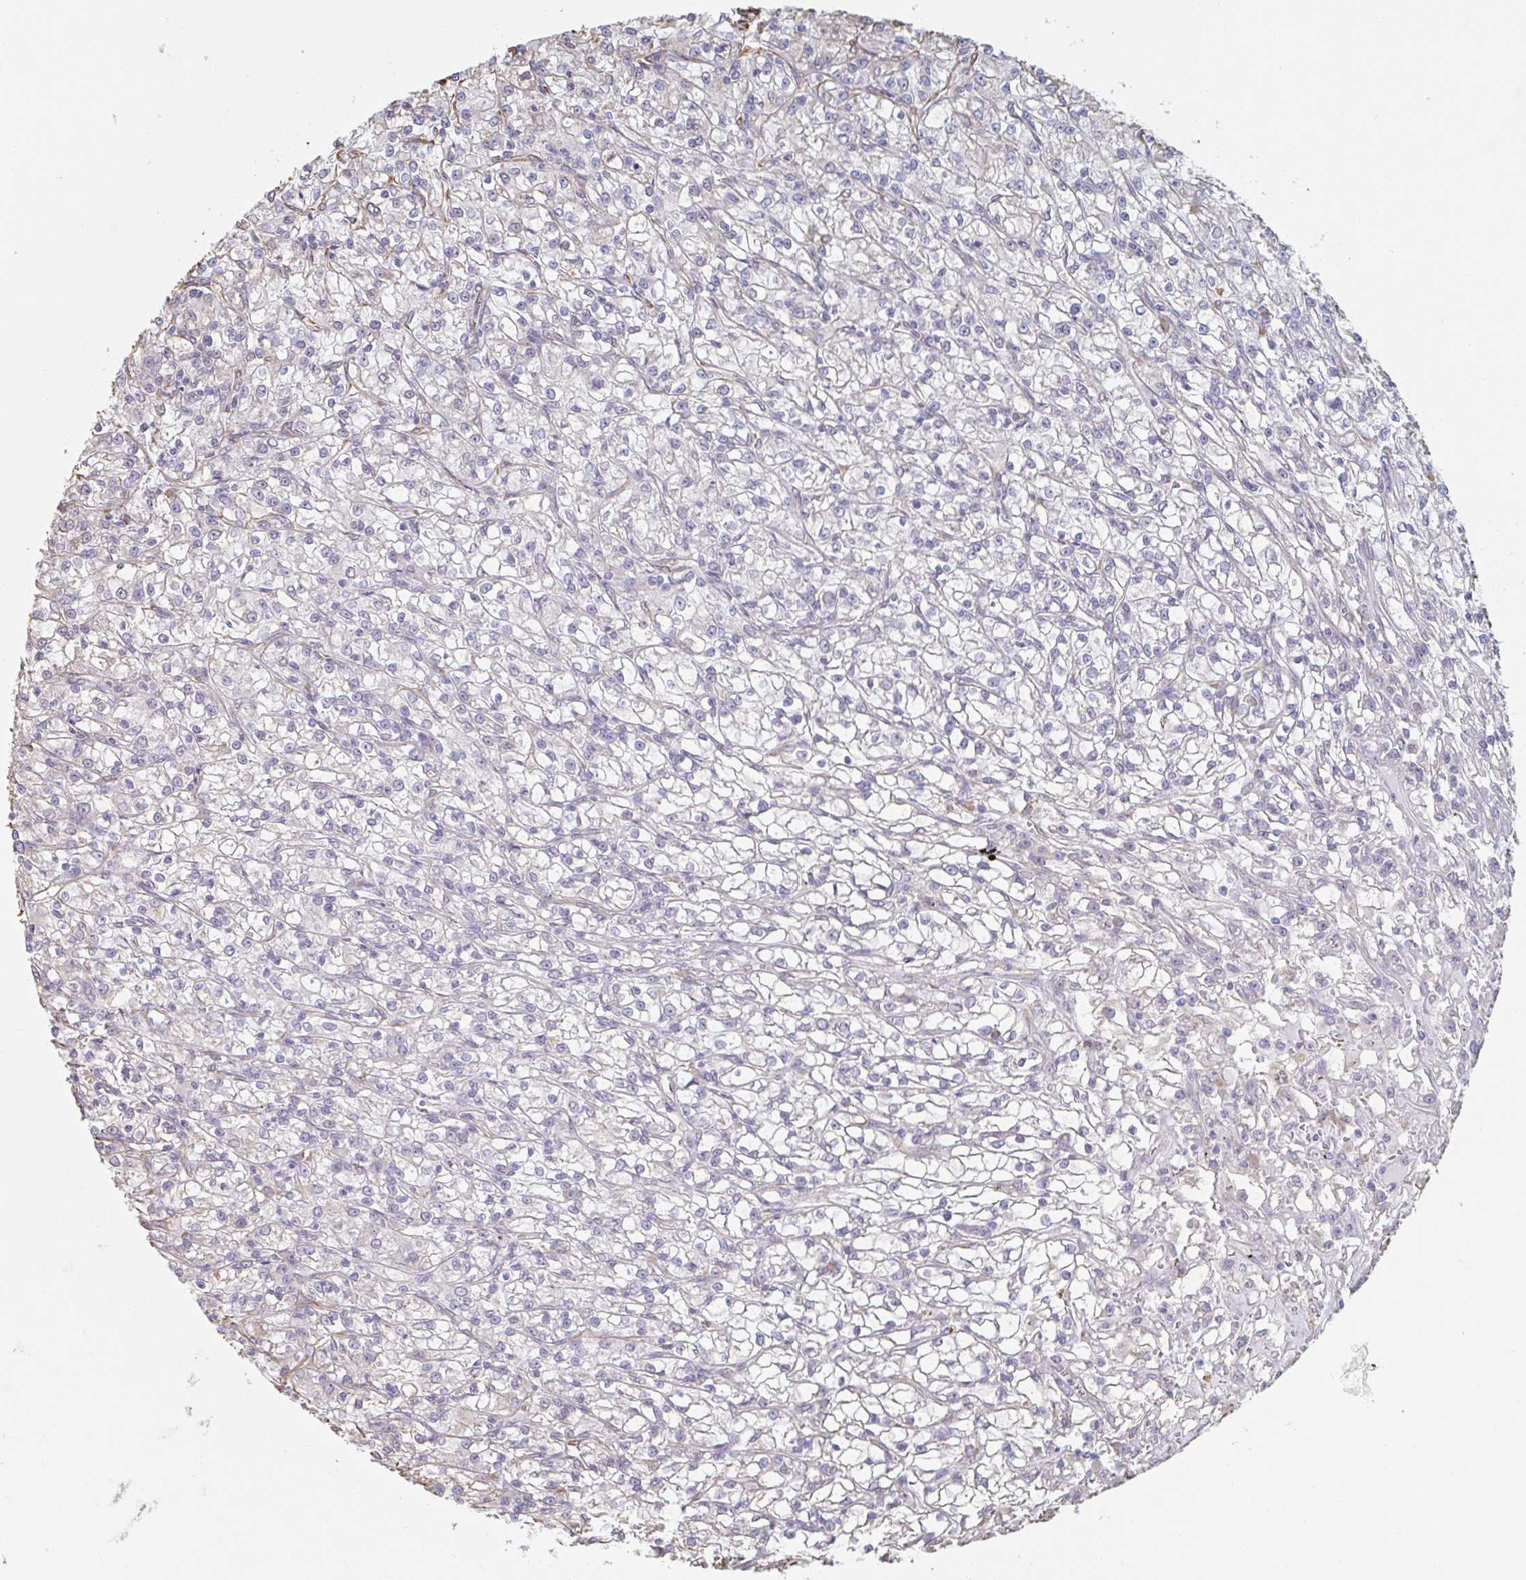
{"staining": {"intensity": "negative", "quantity": "none", "location": "none"}, "tissue": "renal cancer", "cell_type": "Tumor cells", "image_type": "cancer", "snomed": [{"axis": "morphology", "description": "Adenocarcinoma, NOS"}, {"axis": "topography", "description": "Kidney"}], "caption": "Immunohistochemistry (IHC) photomicrograph of neoplastic tissue: renal adenocarcinoma stained with DAB (3,3'-diaminobenzidine) shows no significant protein expression in tumor cells.", "gene": "RAB5IF", "patient": {"sex": "female", "age": 59}}